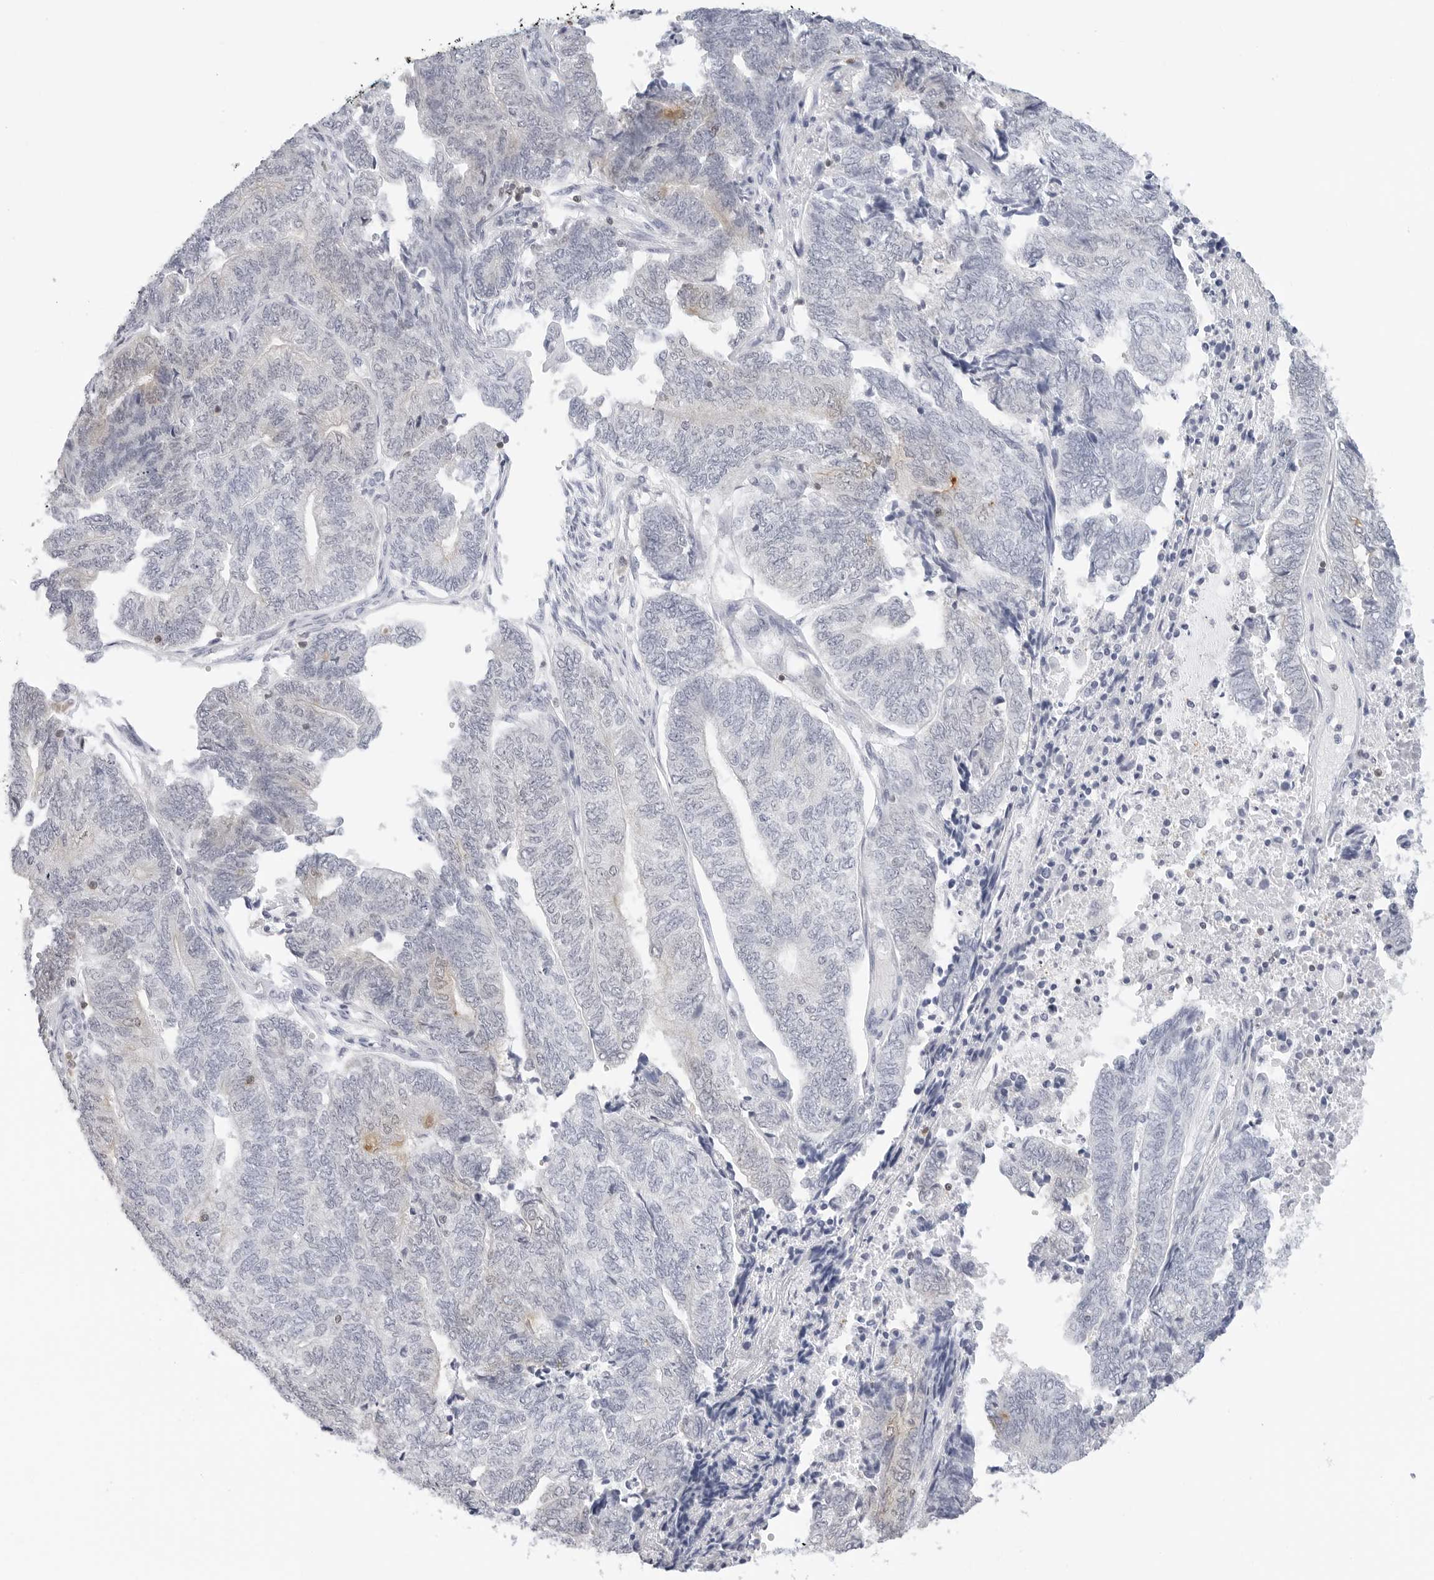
{"staining": {"intensity": "weak", "quantity": "<25%", "location": "cytoplasmic/membranous"}, "tissue": "endometrial cancer", "cell_type": "Tumor cells", "image_type": "cancer", "snomed": [{"axis": "morphology", "description": "Adenocarcinoma, NOS"}, {"axis": "topography", "description": "Uterus"}, {"axis": "topography", "description": "Endometrium"}], "caption": "The IHC histopathology image has no significant expression in tumor cells of adenocarcinoma (endometrial) tissue.", "gene": "SLC9A3R1", "patient": {"sex": "female", "age": 70}}